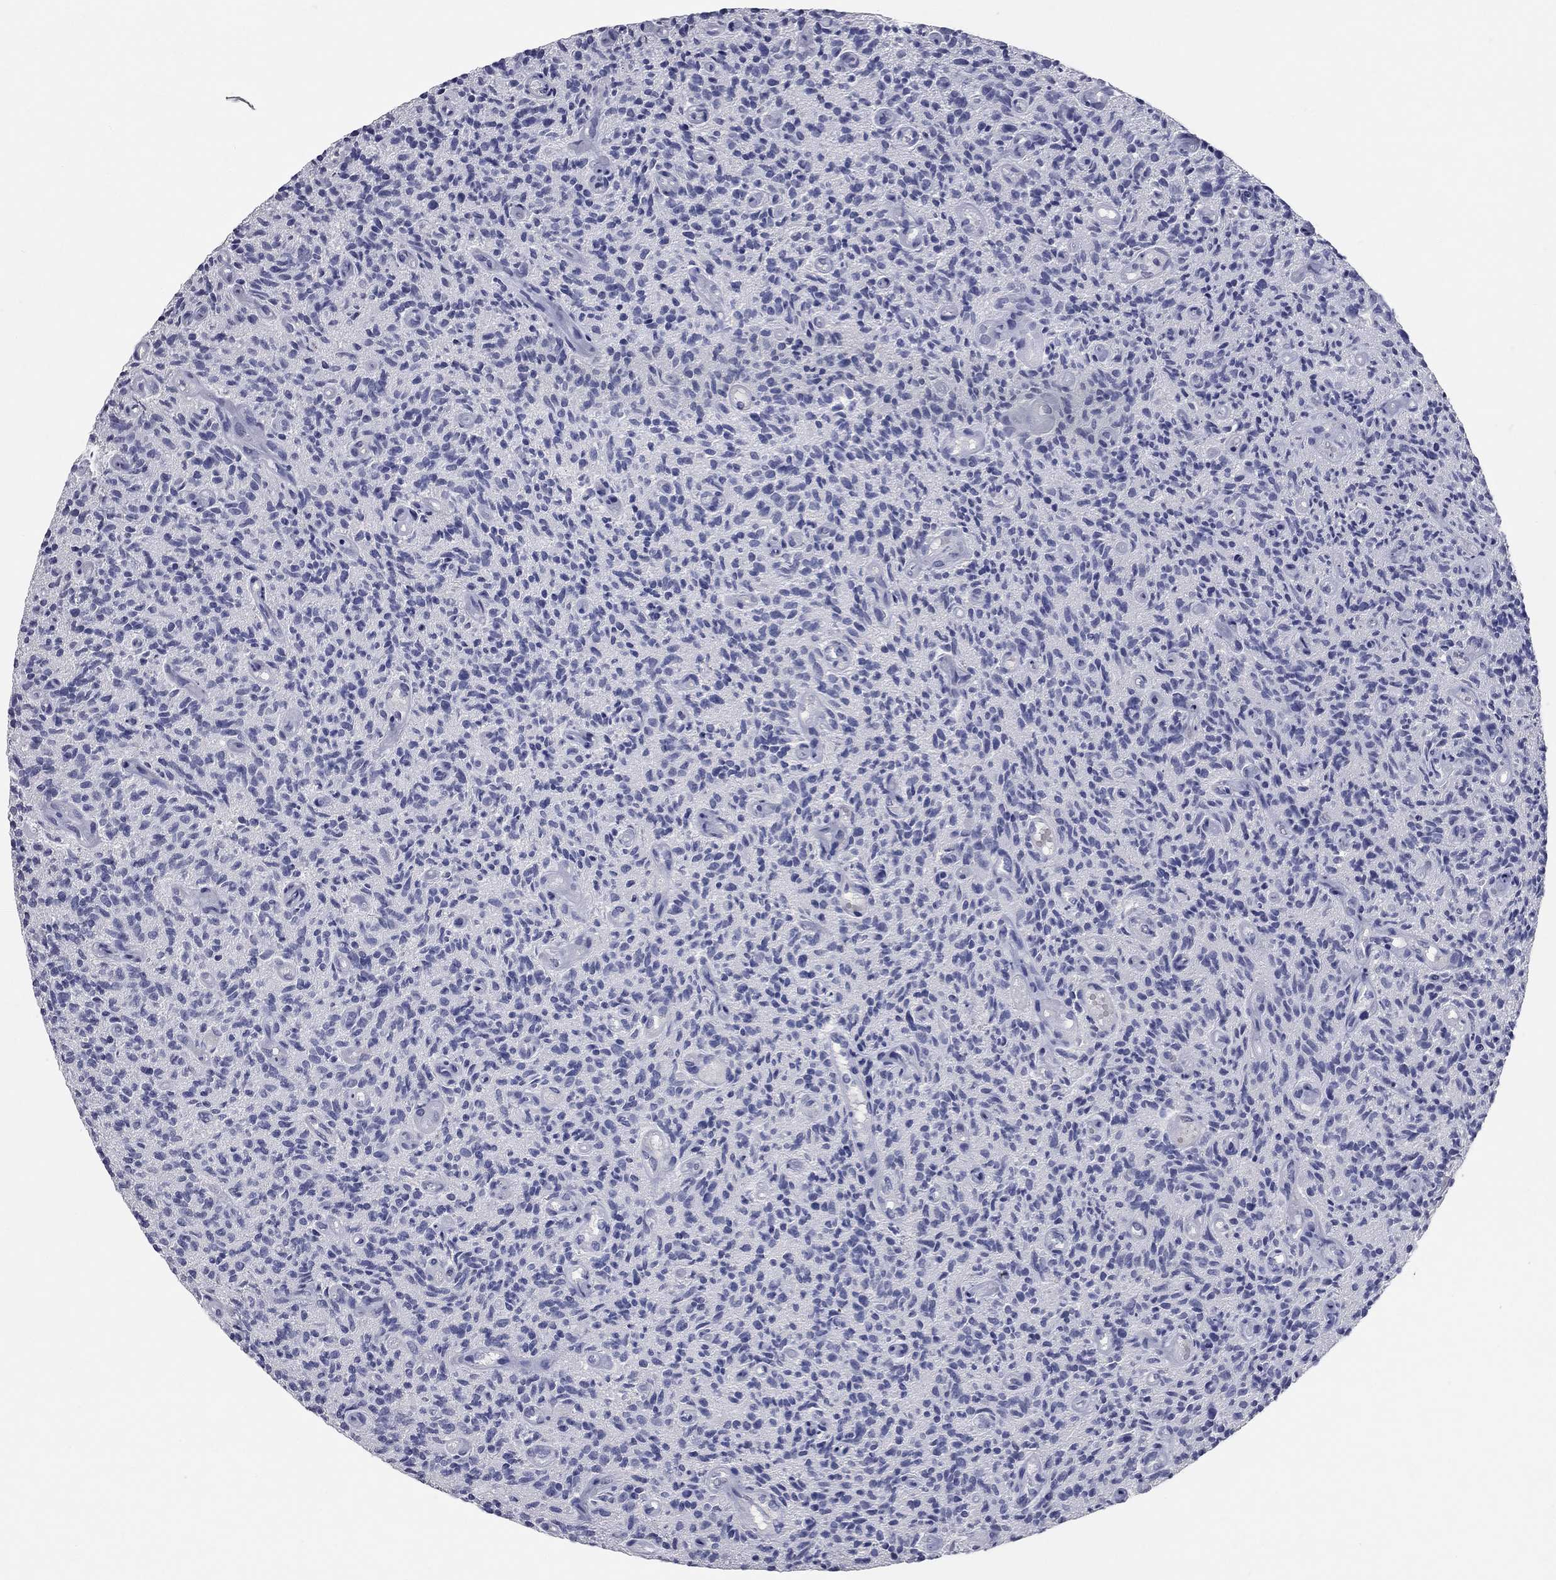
{"staining": {"intensity": "negative", "quantity": "none", "location": "none"}, "tissue": "glioma", "cell_type": "Tumor cells", "image_type": "cancer", "snomed": [{"axis": "morphology", "description": "Glioma, malignant, High grade"}, {"axis": "topography", "description": "Brain"}], "caption": "High power microscopy histopathology image of an immunohistochemistry photomicrograph of glioma, revealing no significant staining in tumor cells. (Brightfield microscopy of DAB immunohistochemistry at high magnification).", "gene": "SYT12", "patient": {"sex": "male", "age": 64}}